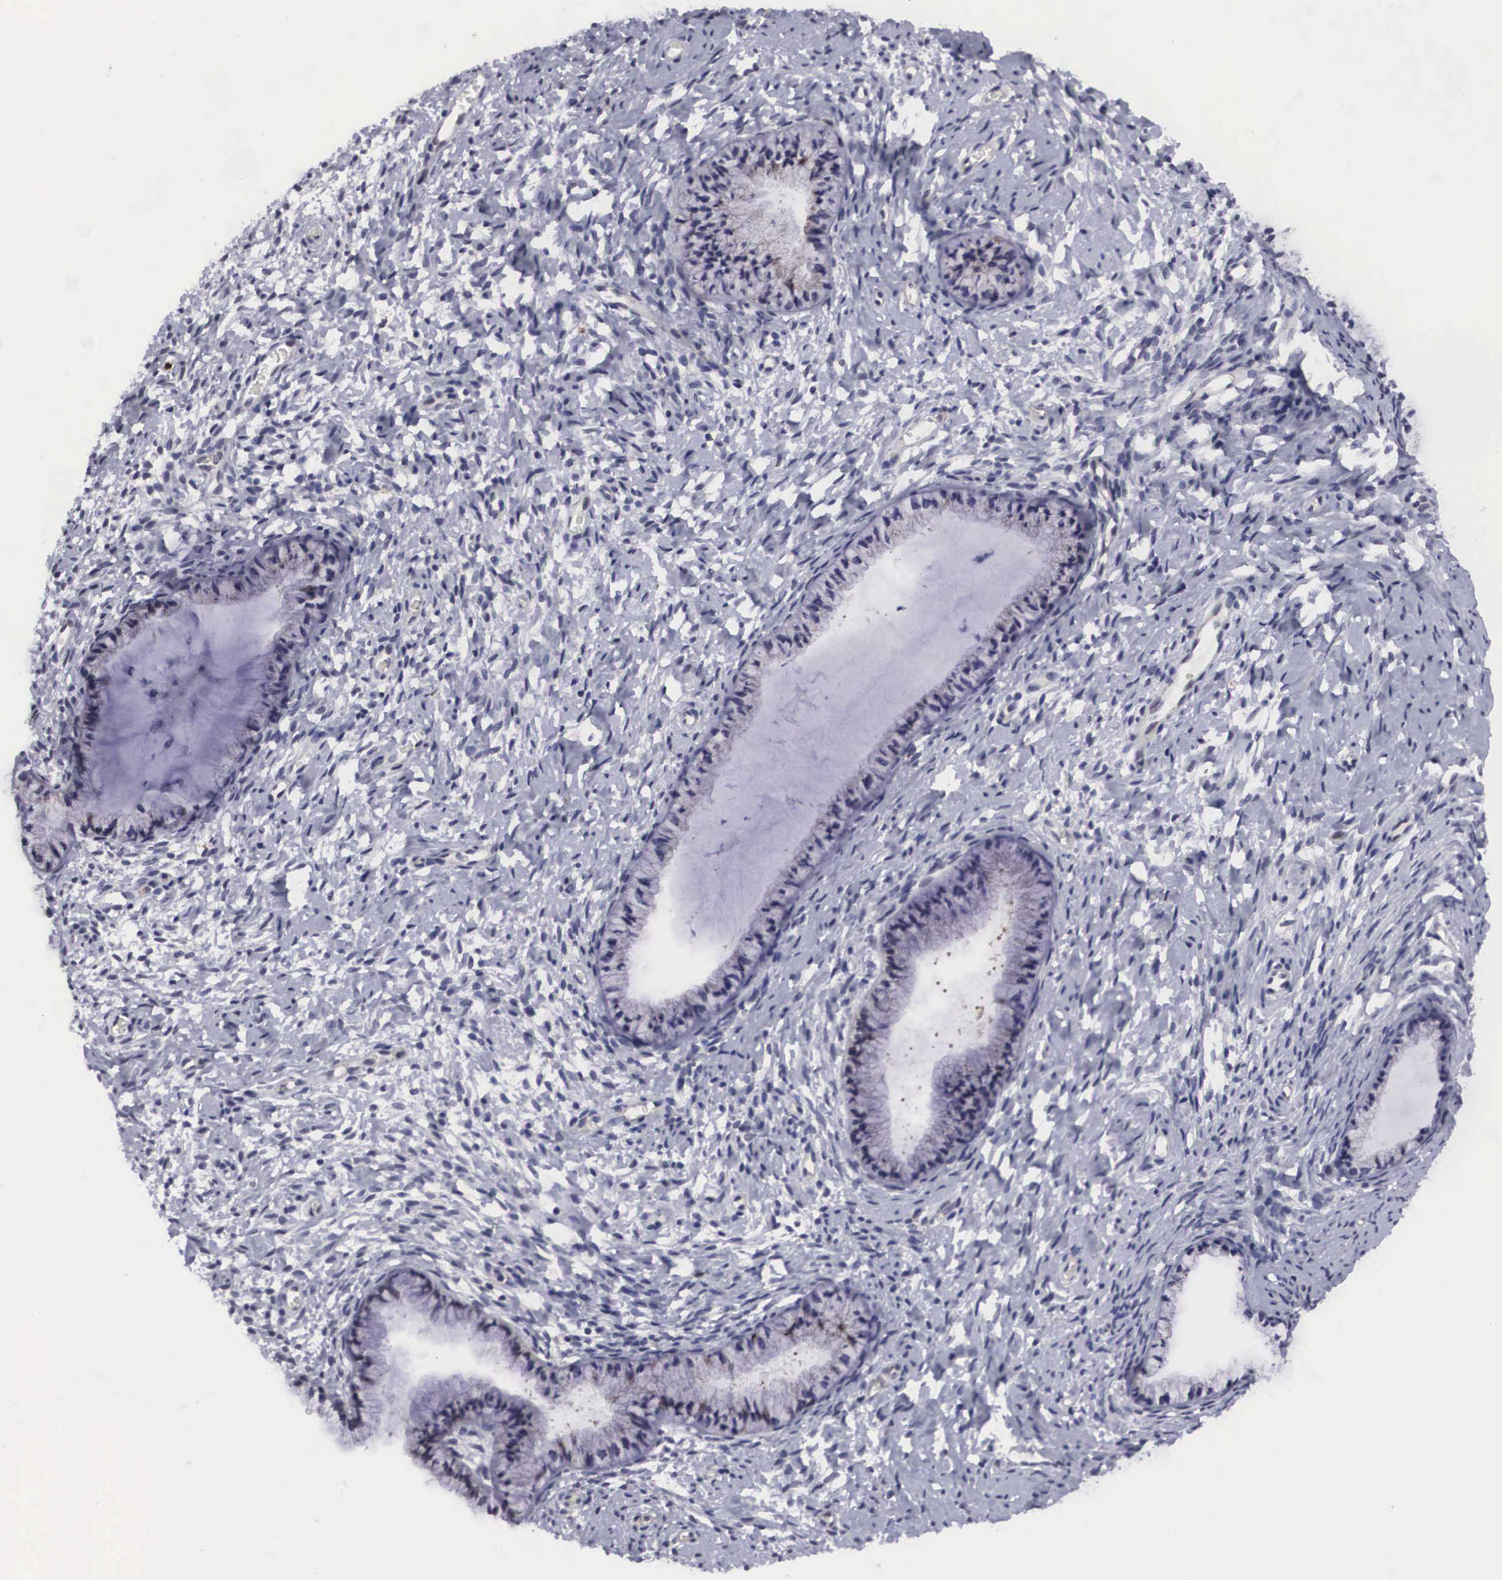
{"staining": {"intensity": "weak", "quantity": "<25%", "location": "cytoplasmic/membranous"}, "tissue": "cervix", "cell_type": "Glandular cells", "image_type": "normal", "snomed": [{"axis": "morphology", "description": "Normal tissue, NOS"}, {"axis": "topography", "description": "Cervix"}], "caption": "A high-resolution image shows immunohistochemistry staining of normal cervix, which exhibits no significant staining in glandular cells. Brightfield microscopy of IHC stained with DAB (3,3'-diaminobenzidine) (brown) and hematoxylin (blue), captured at high magnification.", "gene": "CRELD2", "patient": {"sex": "female", "age": 70}}